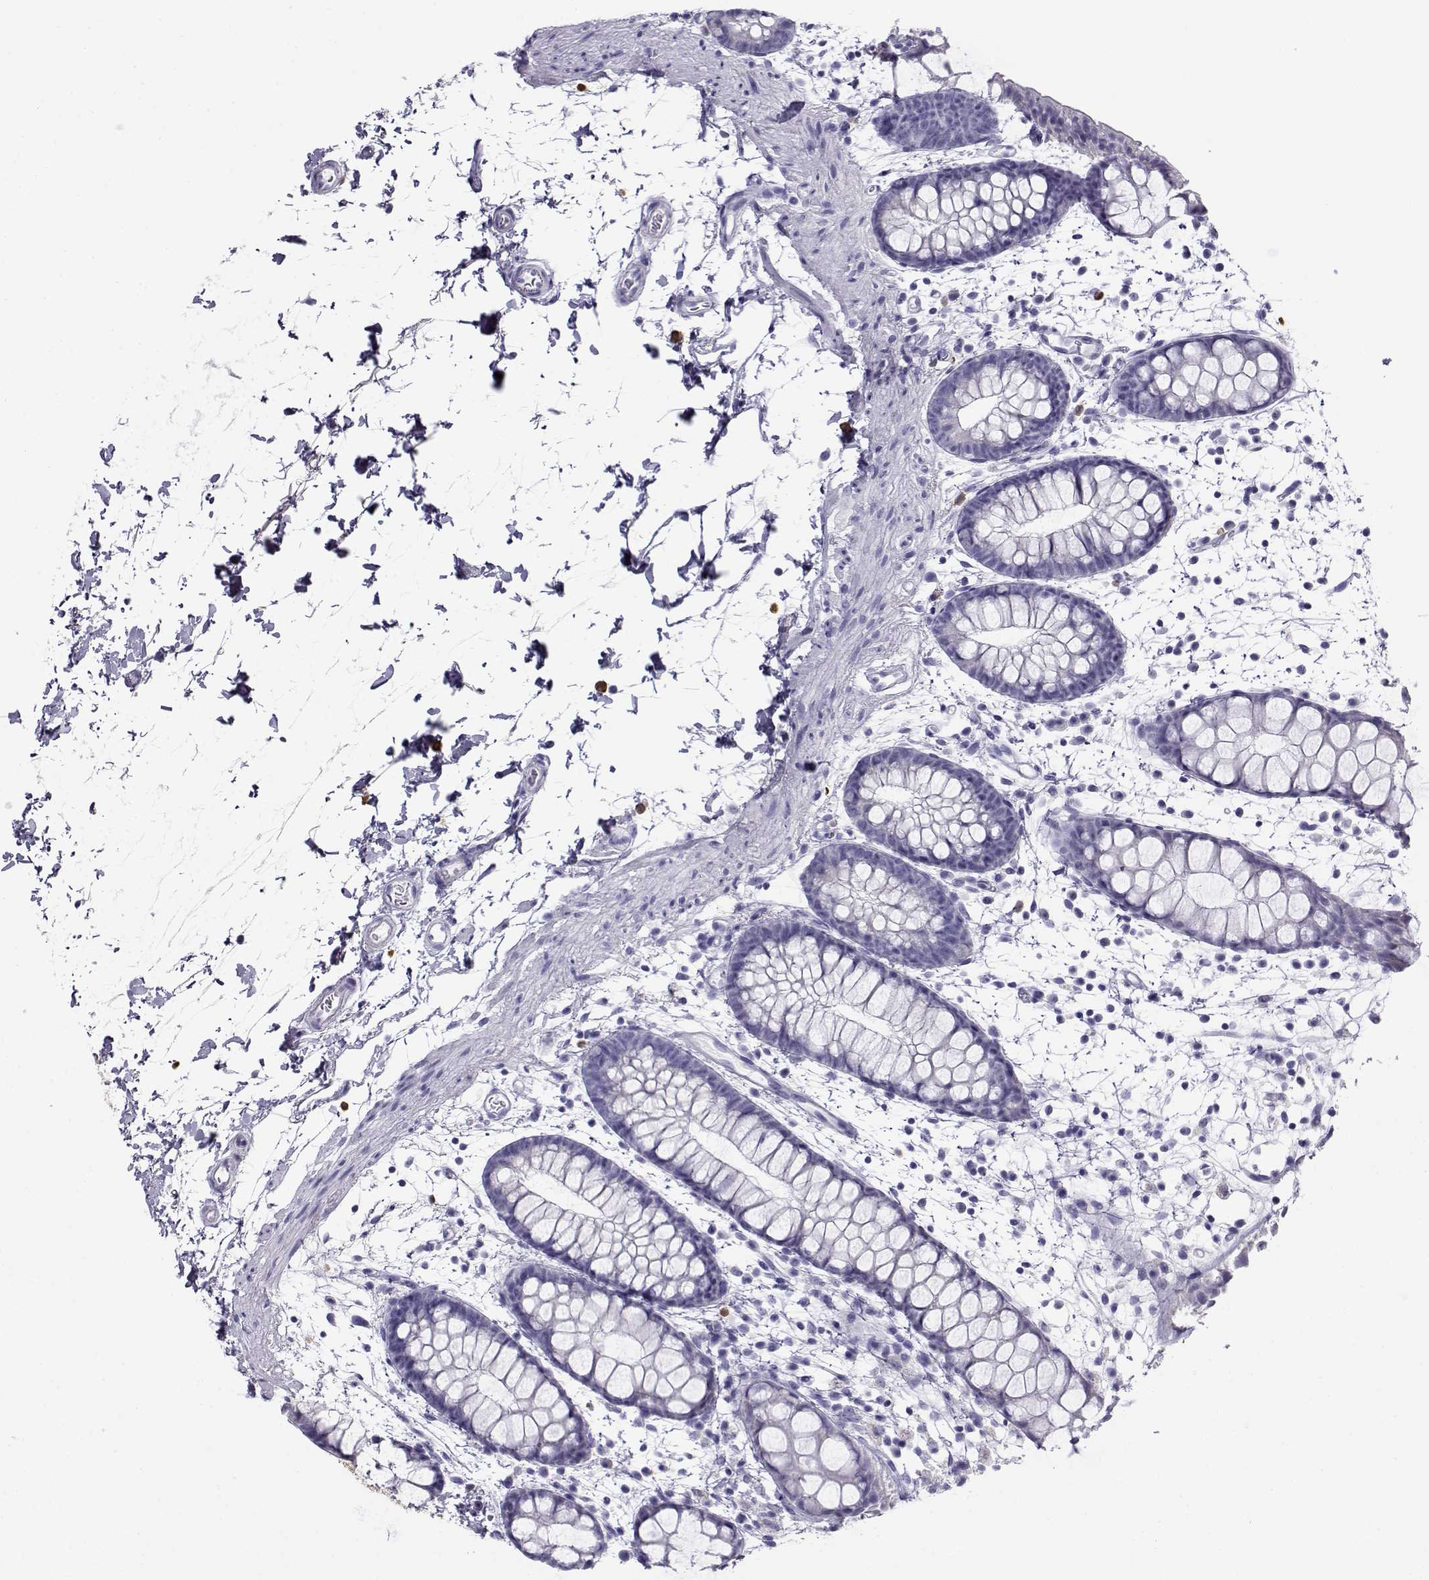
{"staining": {"intensity": "negative", "quantity": "none", "location": "none"}, "tissue": "rectum", "cell_type": "Glandular cells", "image_type": "normal", "snomed": [{"axis": "morphology", "description": "Normal tissue, NOS"}, {"axis": "topography", "description": "Rectum"}], "caption": "This is a image of immunohistochemistry staining of normal rectum, which shows no positivity in glandular cells. (DAB IHC with hematoxylin counter stain).", "gene": "CABS1", "patient": {"sex": "male", "age": 57}}